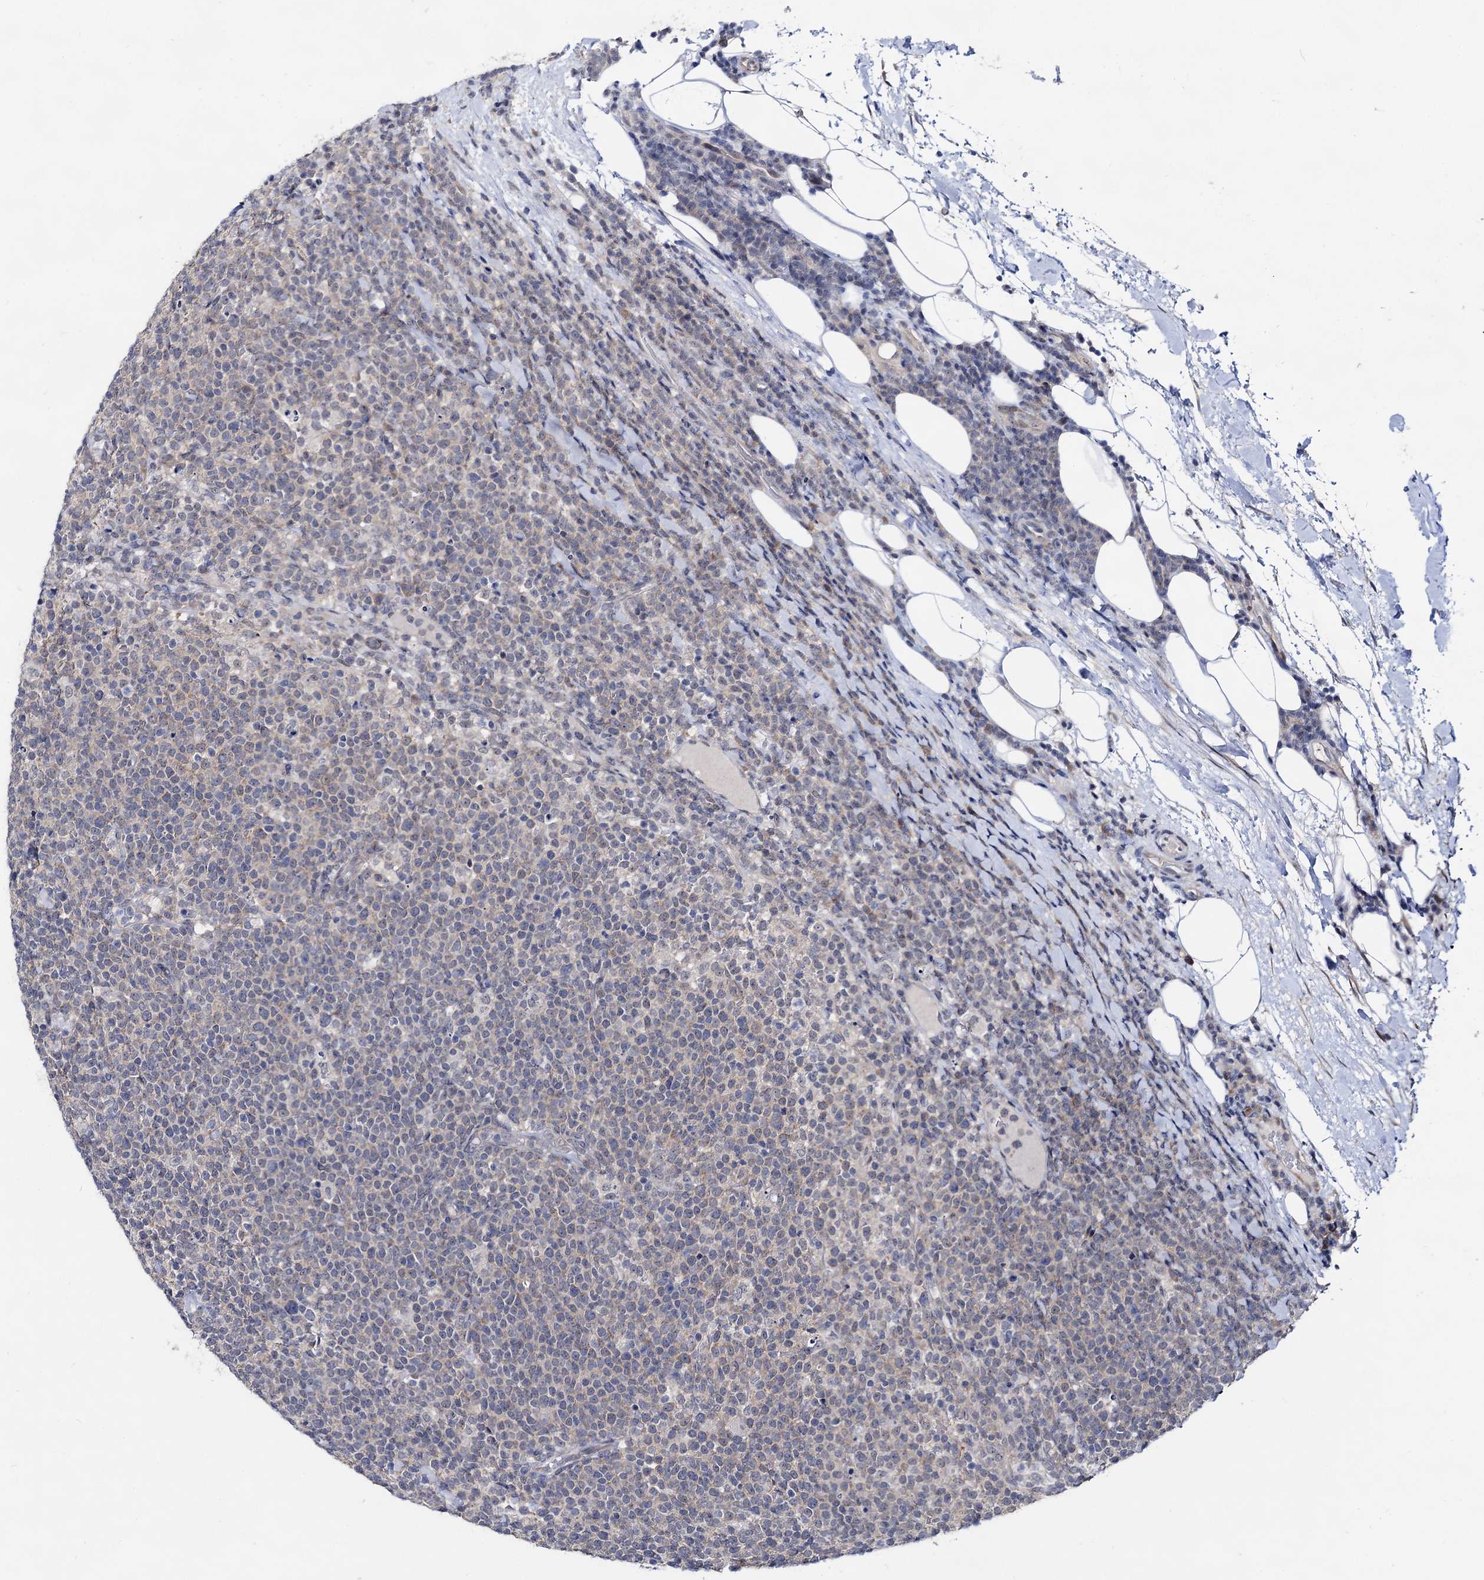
{"staining": {"intensity": "negative", "quantity": "none", "location": "none"}, "tissue": "lymphoma", "cell_type": "Tumor cells", "image_type": "cancer", "snomed": [{"axis": "morphology", "description": "Malignant lymphoma, non-Hodgkin's type, High grade"}, {"axis": "topography", "description": "Lymph node"}], "caption": "Protein analysis of high-grade malignant lymphoma, non-Hodgkin's type demonstrates no significant expression in tumor cells.", "gene": "CAPRIN2", "patient": {"sex": "male", "age": 61}}